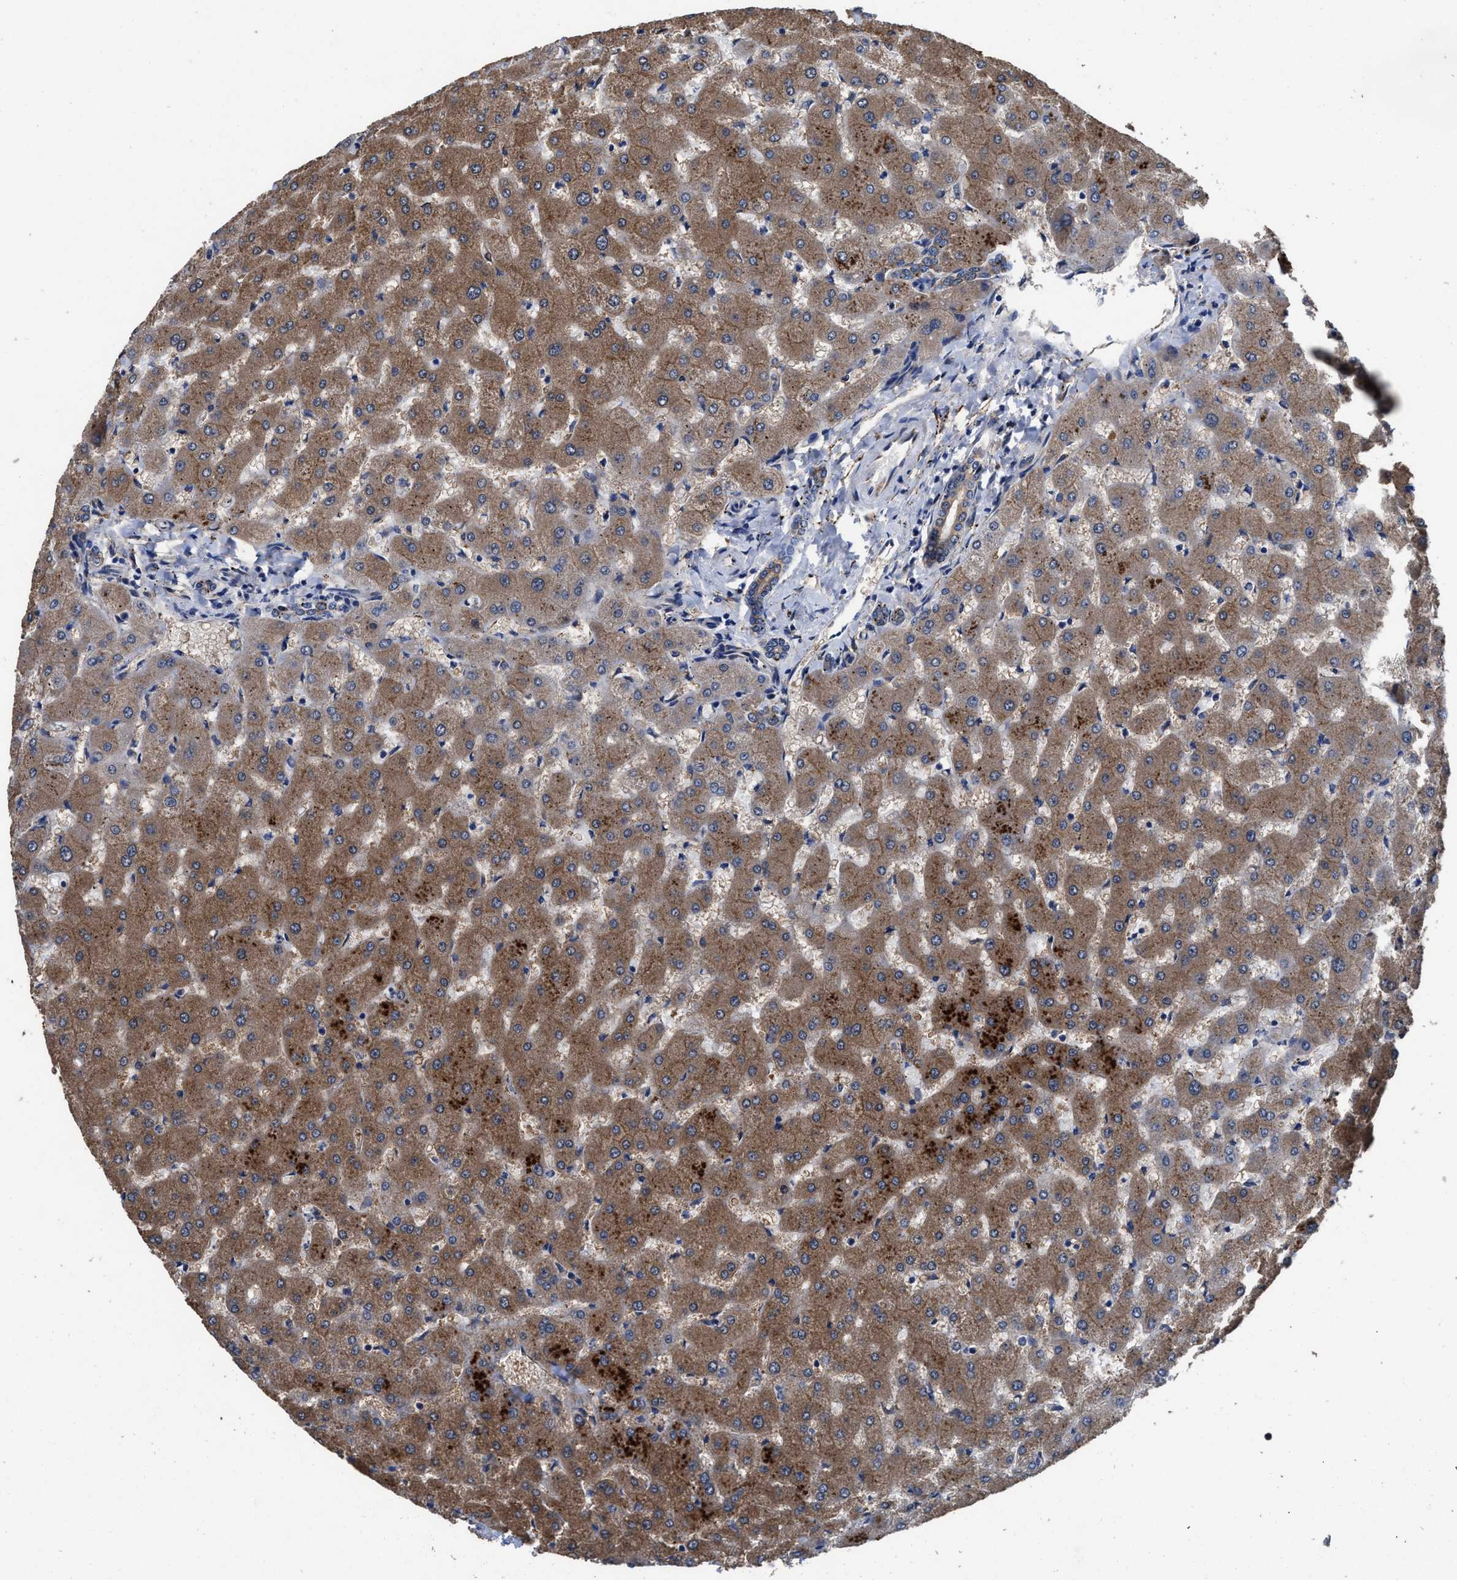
{"staining": {"intensity": "moderate", "quantity": ">75%", "location": "cytoplasmic/membranous"}, "tissue": "liver", "cell_type": "Cholangiocytes", "image_type": "normal", "snomed": [{"axis": "morphology", "description": "Normal tissue, NOS"}, {"axis": "topography", "description": "Liver"}], "caption": "A medium amount of moderate cytoplasmic/membranous positivity is seen in about >75% of cholangiocytes in unremarkable liver. The protein of interest is stained brown, and the nuclei are stained in blue (DAB (3,3'-diaminobenzidine) IHC with brightfield microscopy, high magnification).", "gene": "IDNK", "patient": {"sex": "female", "age": 63}}